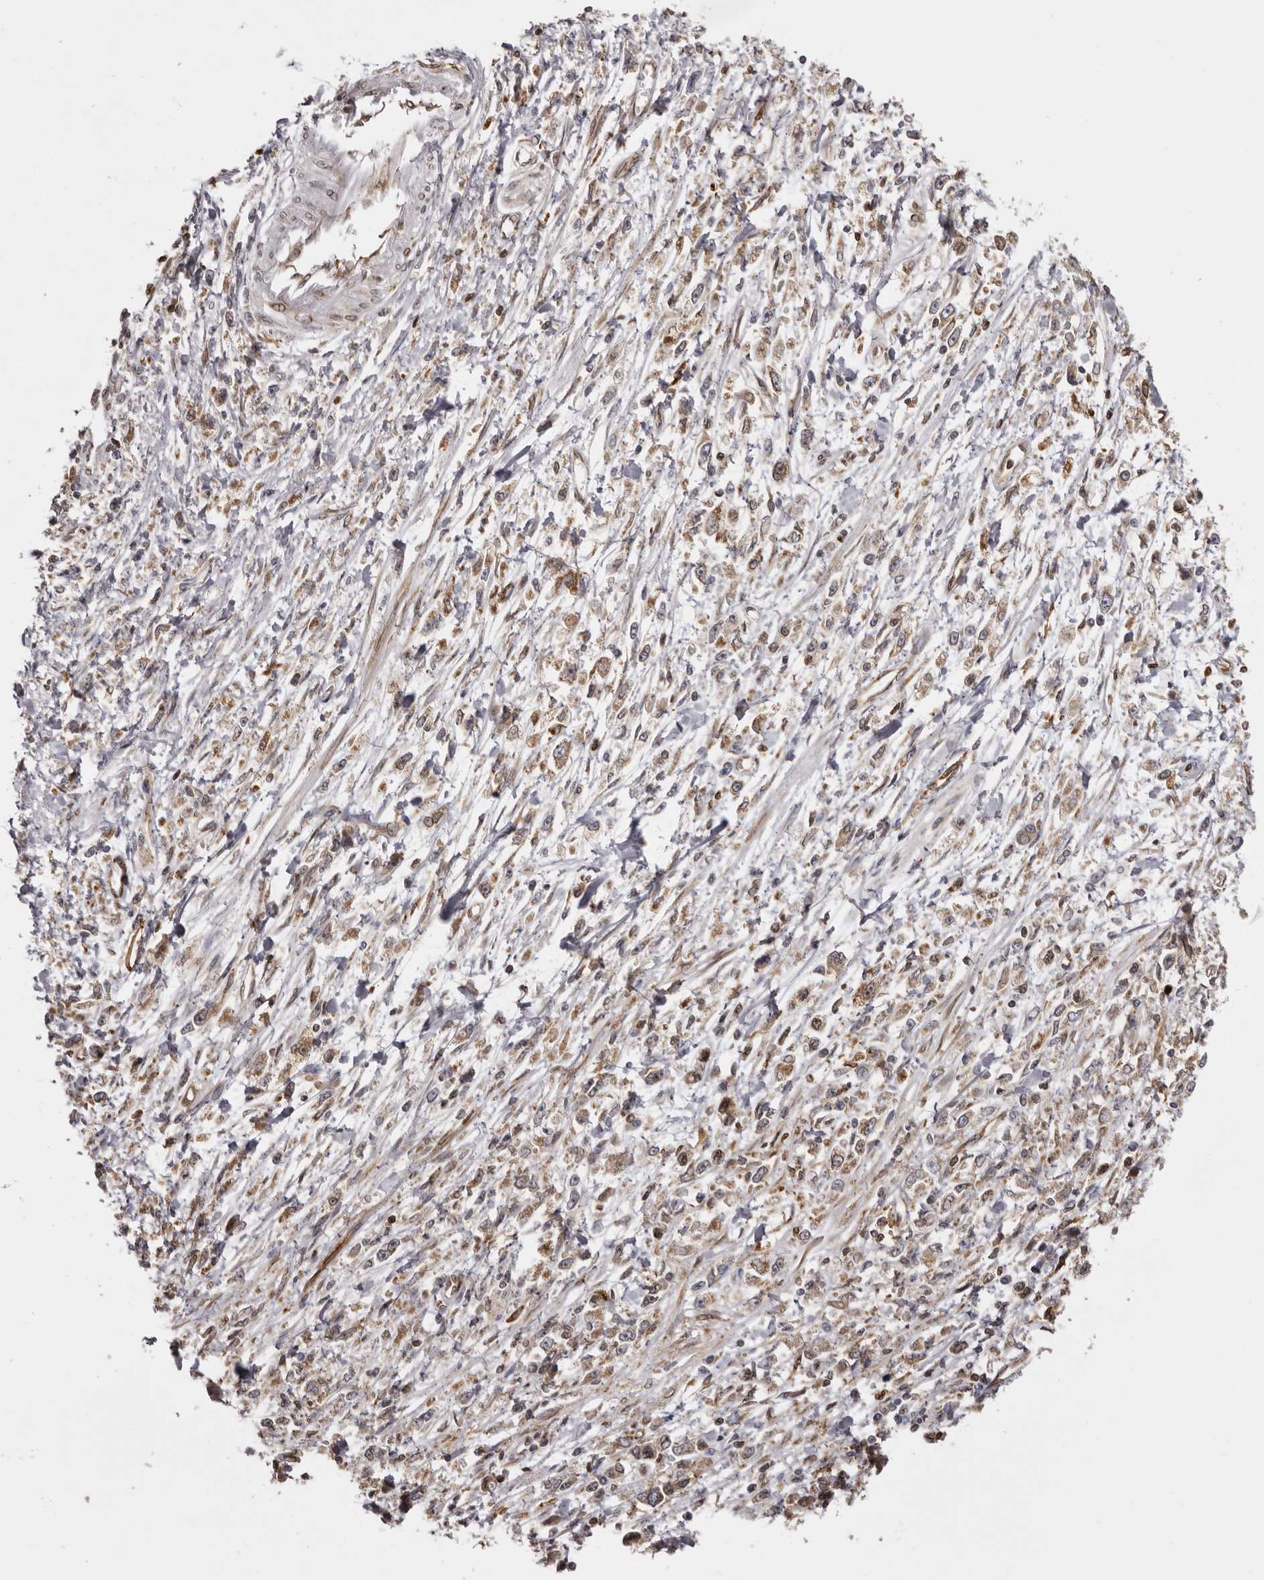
{"staining": {"intensity": "moderate", "quantity": "25%-75%", "location": "cytoplasmic/membranous"}, "tissue": "stomach cancer", "cell_type": "Tumor cells", "image_type": "cancer", "snomed": [{"axis": "morphology", "description": "Adenocarcinoma, NOS"}, {"axis": "topography", "description": "Stomach"}], "caption": "High-power microscopy captured an immunohistochemistry micrograph of stomach adenocarcinoma, revealing moderate cytoplasmic/membranous positivity in about 25%-75% of tumor cells.", "gene": "C4orf3", "patient": {"sex": "female", "age": 59}}